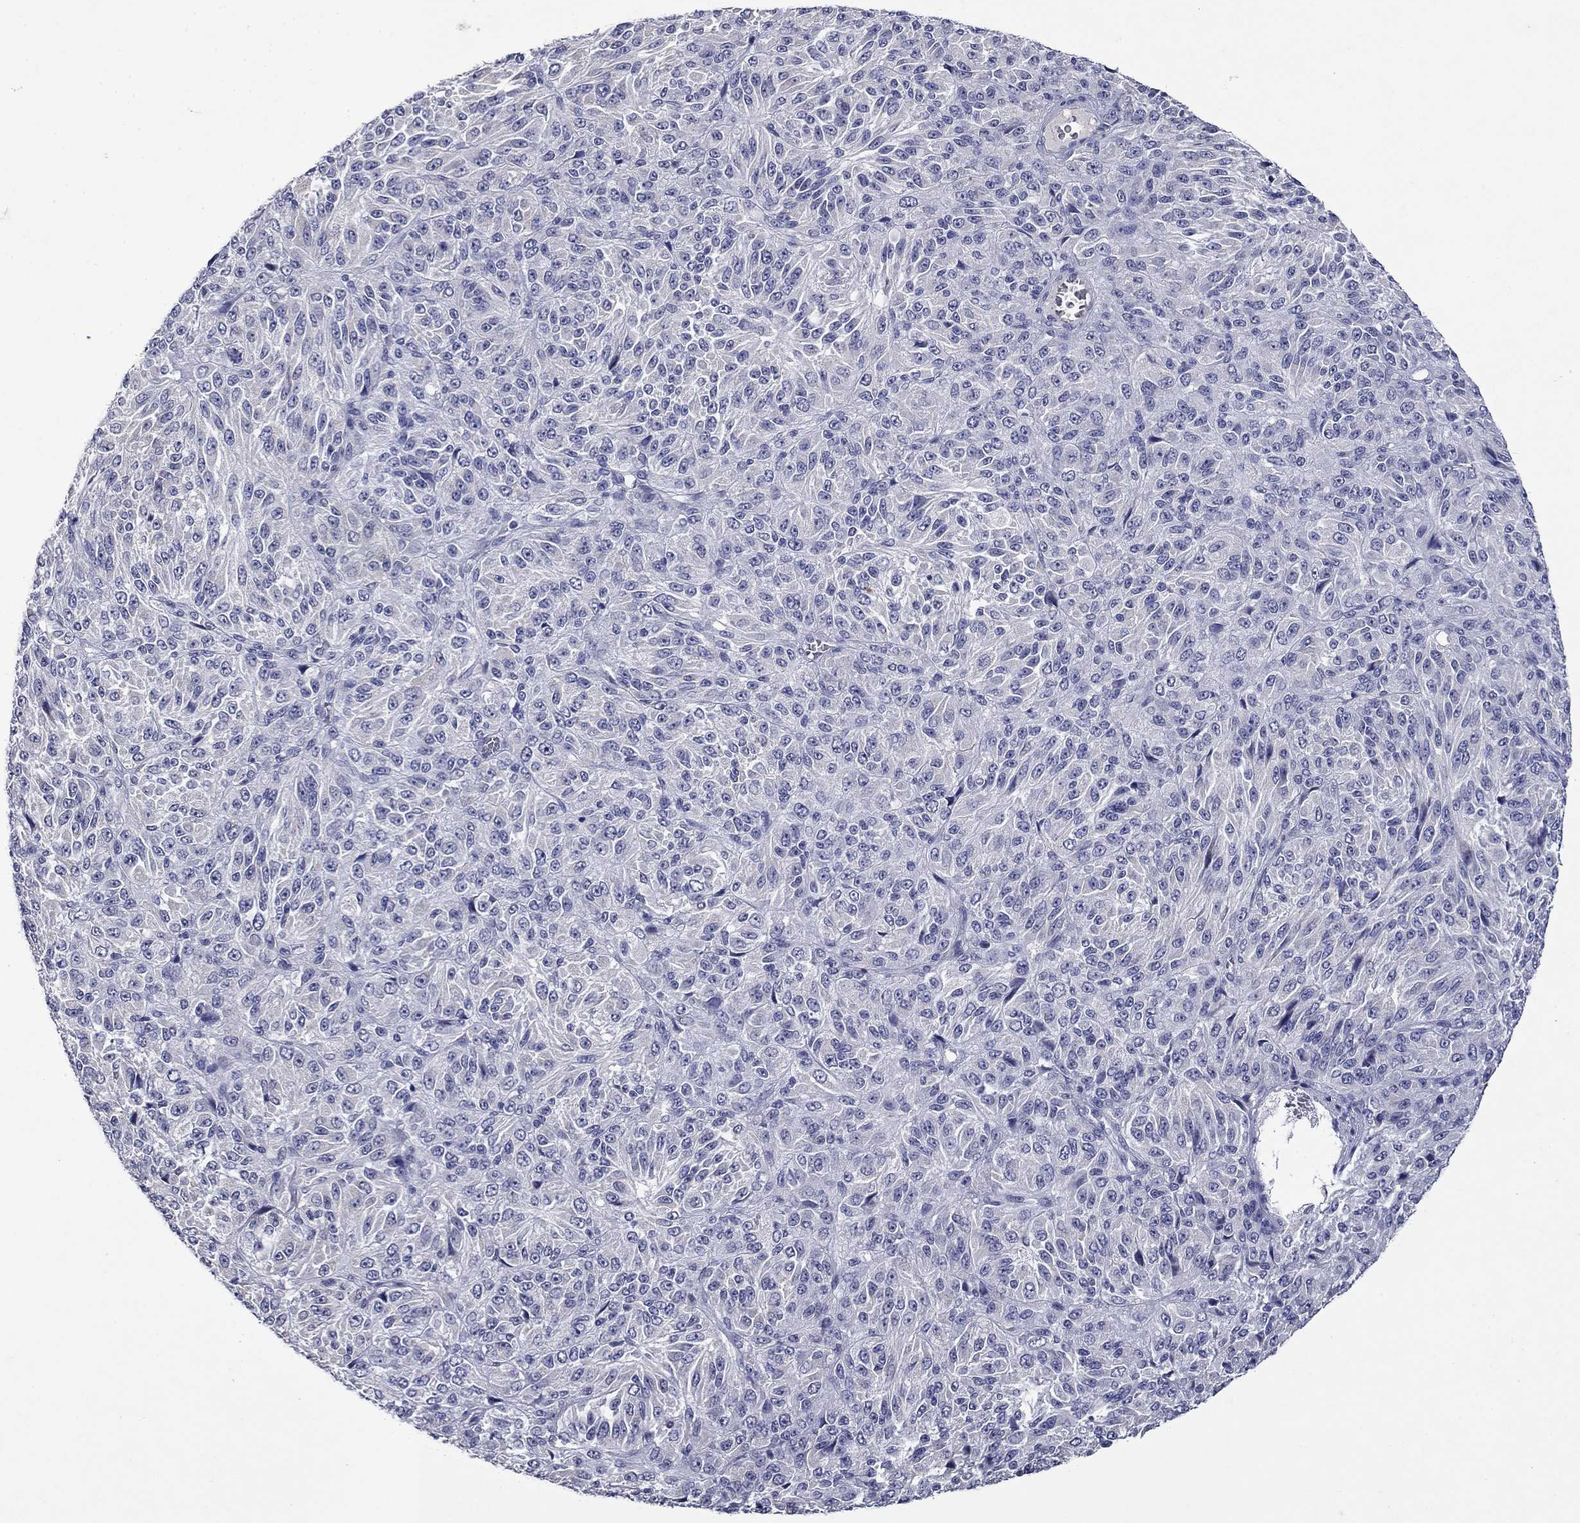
{"staining": {"intensity": "negative", "quantity": "none", "location": "none"}, "tissue": "melanoma", "cell_type": "Tumor cells", "image_type": "cancer", "snomed": [{"axis": "morphology", "description": "Malignant melanoma, Metastatic site"}, {"axis": "topography", "description": "Brain"}], "caption": "The histopathology image exhibits no staining of tumor cells in malignant melanoma (metastatic site). (Stains: DAB immunohistochemistry (IHC) with hematoxylin counter stain, Microscopy: brightfield microscopy at high magnification).", "gene": "IRF5", "patient": {"sex": "female", "age": 56}}